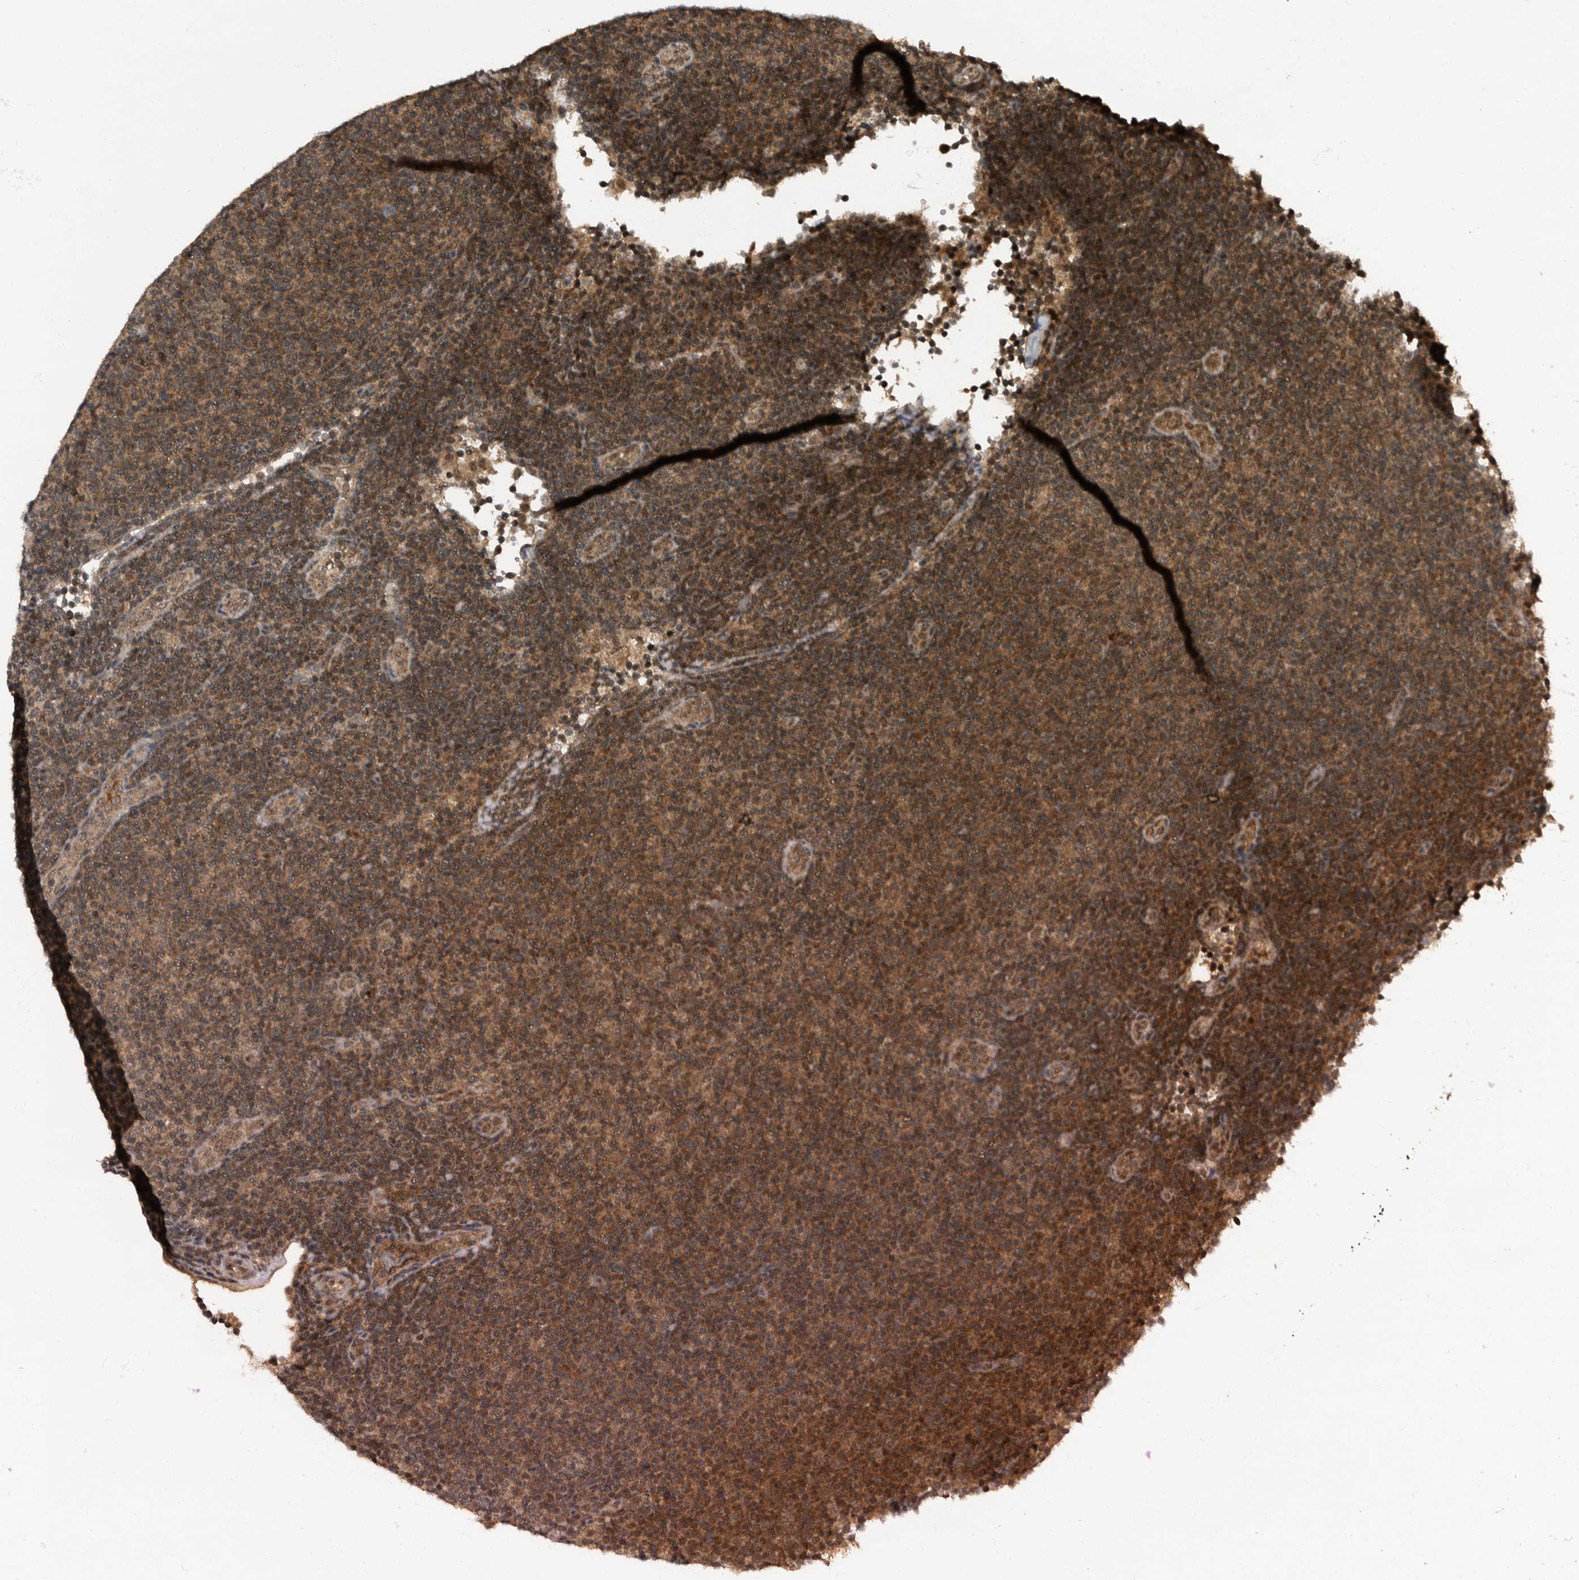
{"staining": {"intensity": "moderate", "quantity": ">75%", "location": "cytoplasmic/membranous,nuclear"}, "tissue": "lymphoma", "cell_type": "Tumor cells", "image_type": "cancer", "snomed": [{"axis": "morphology", "description": "Malignant lymphoma, non-Hodgkin's type, Low grade"}, {"axis": "topography", "description": "Lymph node"}], "caption": "DAB (3,3'-diaminobenzidine) immunohistochemical staining of human low-grade malignant lymphoma, non-Hodgkin's type shows moderate cytoplasmic/membranous and nuclear protein staining in approximately >75% of tumor cells. (DAB (3,3'-diaminobenzidine) IHC, brown staining for protein, blue staining for nuclei).", "gene": "FOXO1", "patient": {"sex": "male", "age": 66}}